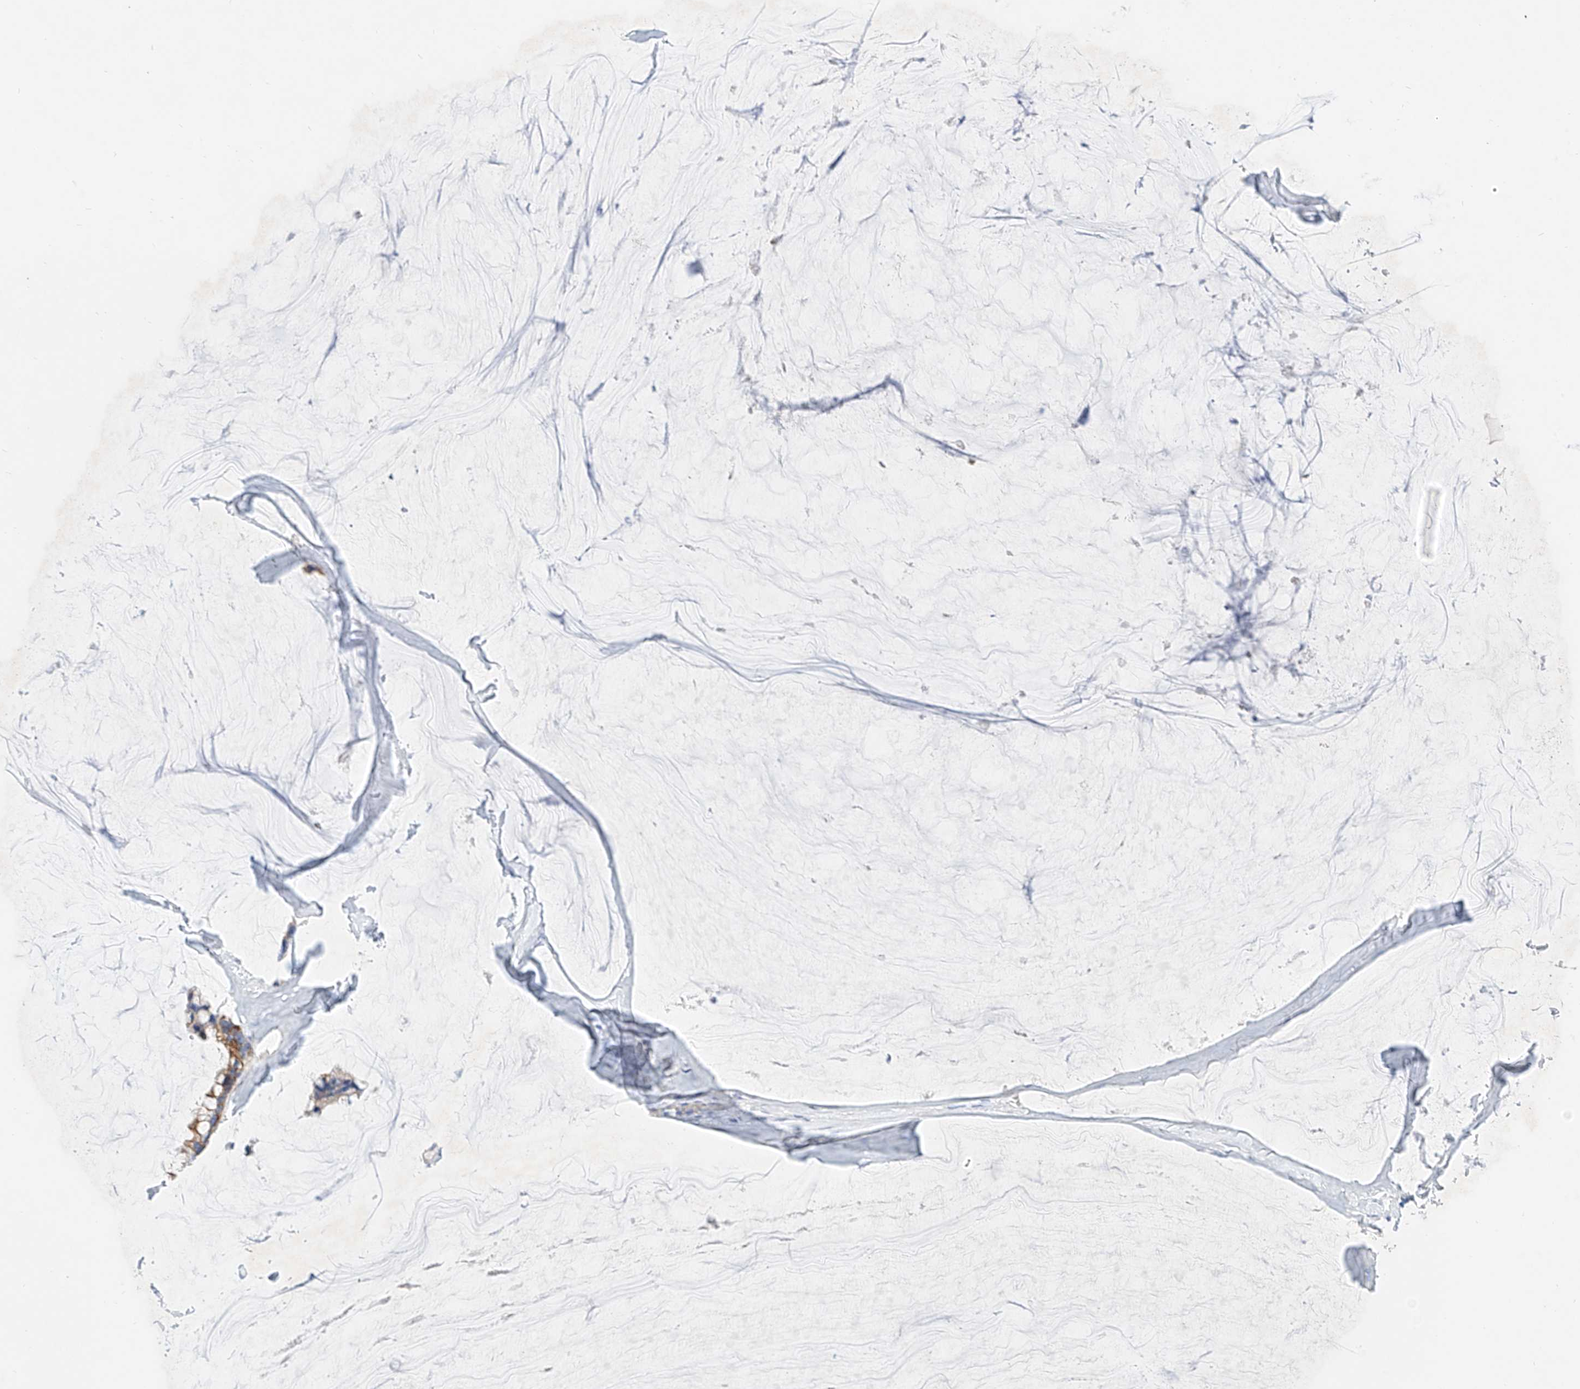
{"staining": {"intensity": "moderate", "quantity": "25%-75%", "location": "cytoplasmic/membranous"}, "tissue": "ovarian cancer", "cell_type": "Tumor cells", "image_type": "cancer", "snomed": [{"axis": "morphology", "description": "Cystadenocarcinoma, mucinous, NOS"}, {"axis": "topography", "description": "Ovary"}], "caption": "Ovarian mucinous cystadenocarcinoma stained with a protein marker displays moderate staining in tumor cells.", "gene": "SBSPON", "patient": {"sex": "female", "age": 39}}